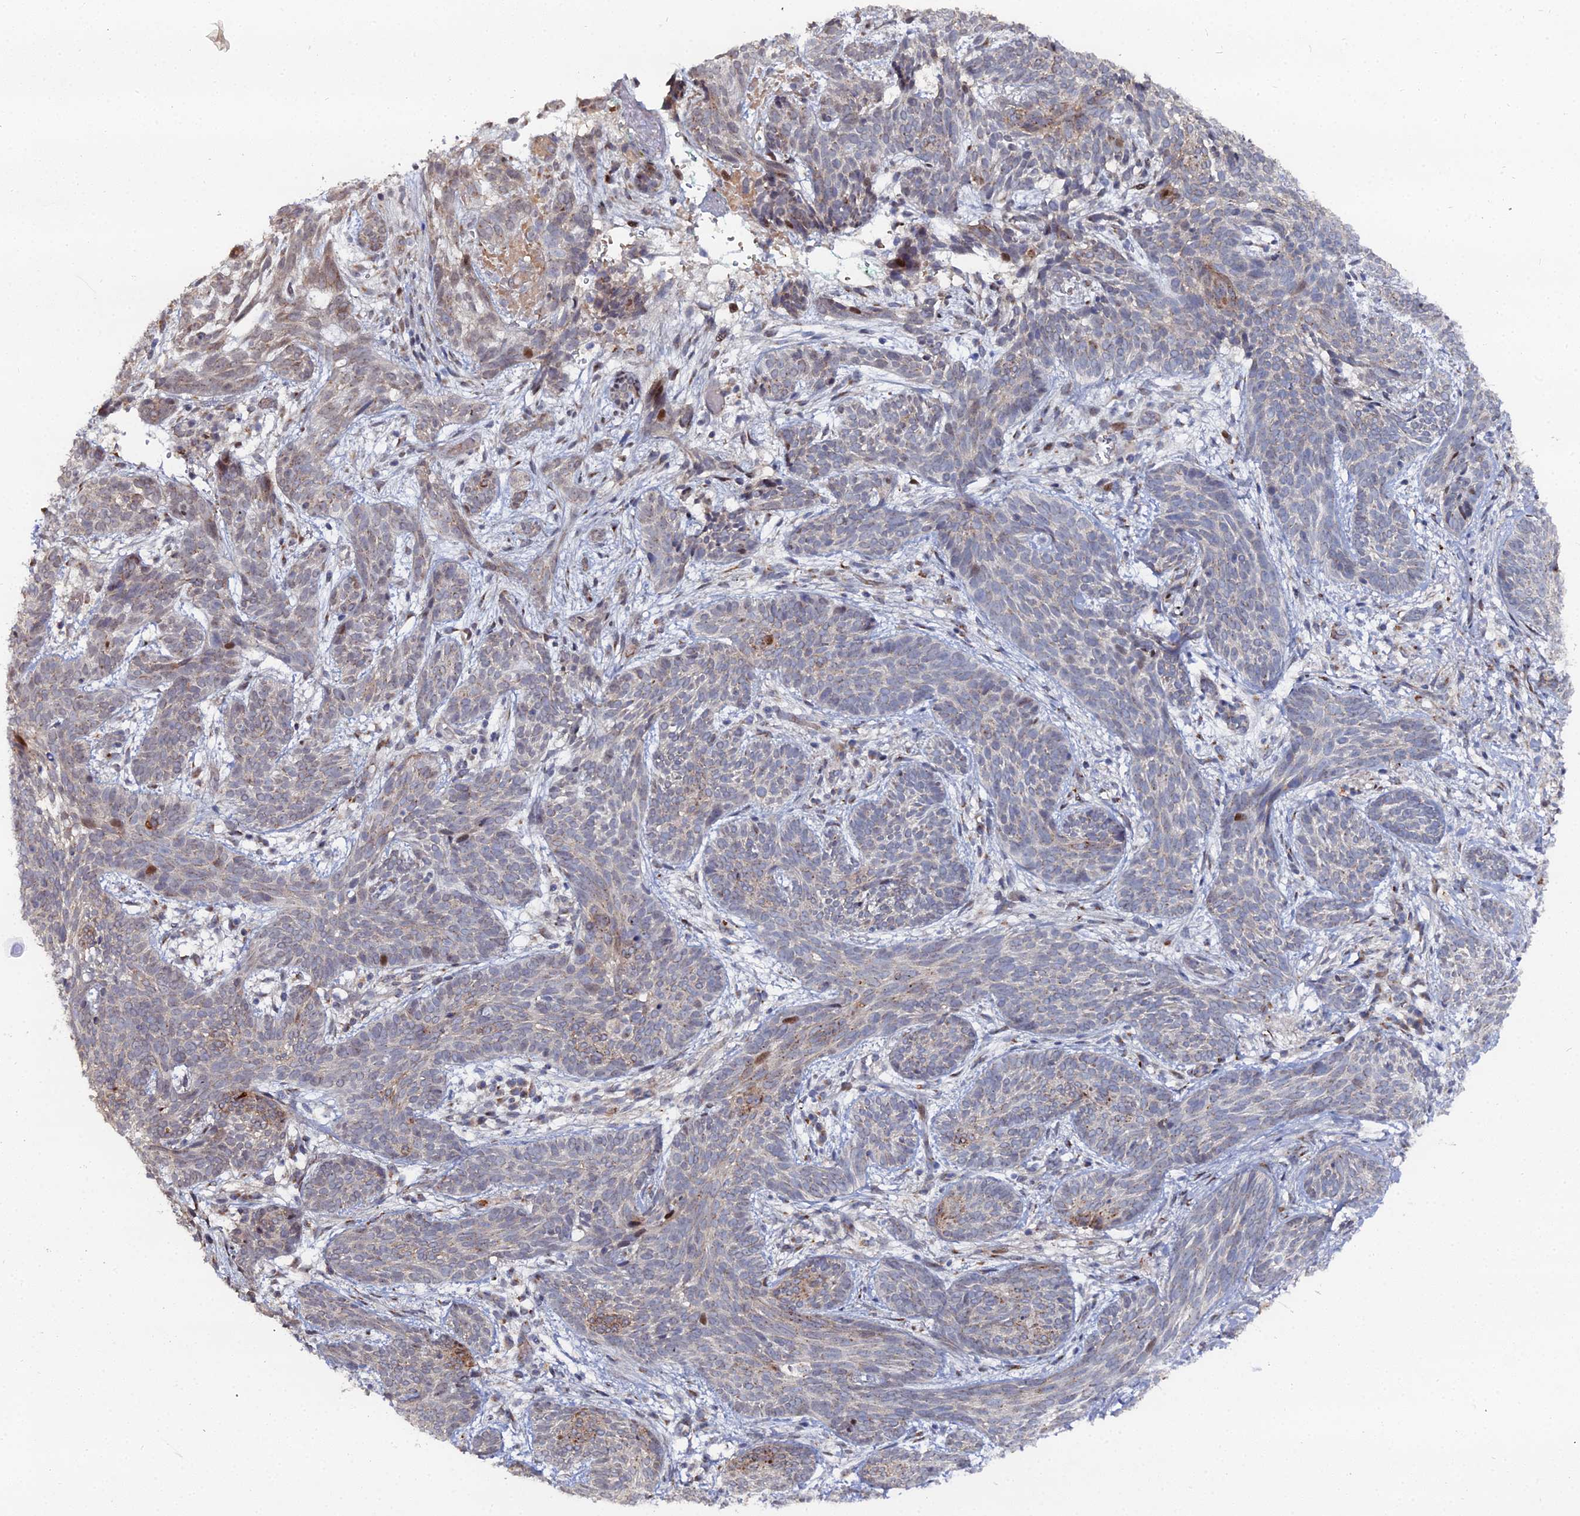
{"staining": {"intensity": "negative", "quantity": "none", "location": "none"}, "tissue": "skin cancer", "cell_type": "Tumor cells", "image_type": "cancer", "snomed": [{"axis": "morphology", "description": "Basal cell carcinoma"}, {"axis": "topography", "description": "Skin"}], "caption": "Tumor cells are negative for protein expression in human skin cancer (basal cell carcinoma).", "gene": "SGMS1", "patient": {"sex": "female", "age": 81}}